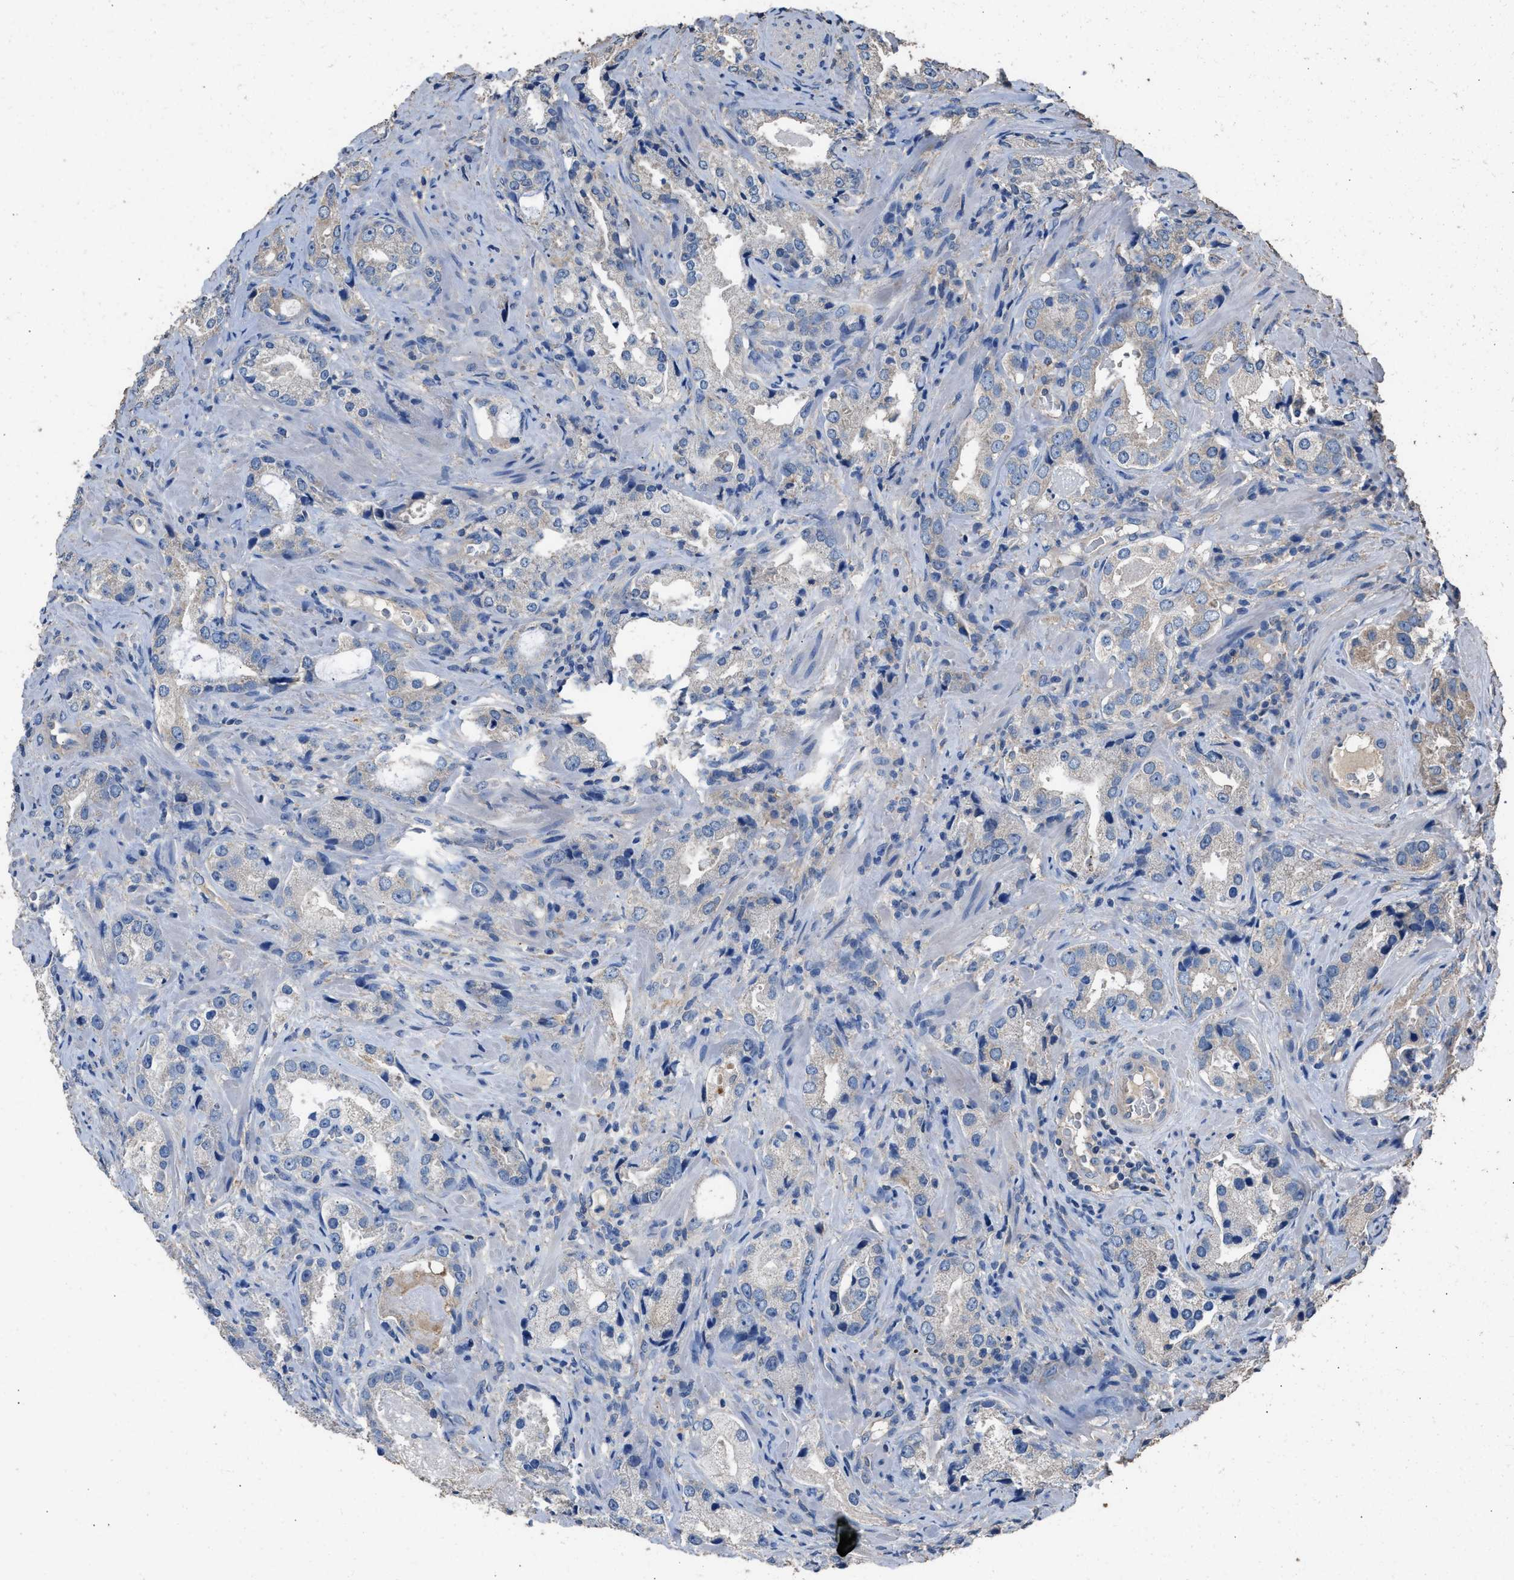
{"staining": {"intensity": "negative", "quantity": "none", "location": "none"}, "tissue": "prostate cancer", "cell_type": "Tumor cells", "image_type": "cancer", "snomed": [{"axis": "morphology", "description": "Adenocarcinoma, High grade"}, {"axis": "topography", "description": "Prostate"}], "caption": "Prostate cancer stained for a protein using immunohistochemistry (IHC) exhibits no expression tumor cells.", "gene": "ITSN1", "patient": {"sex": "male", "age": 63}}